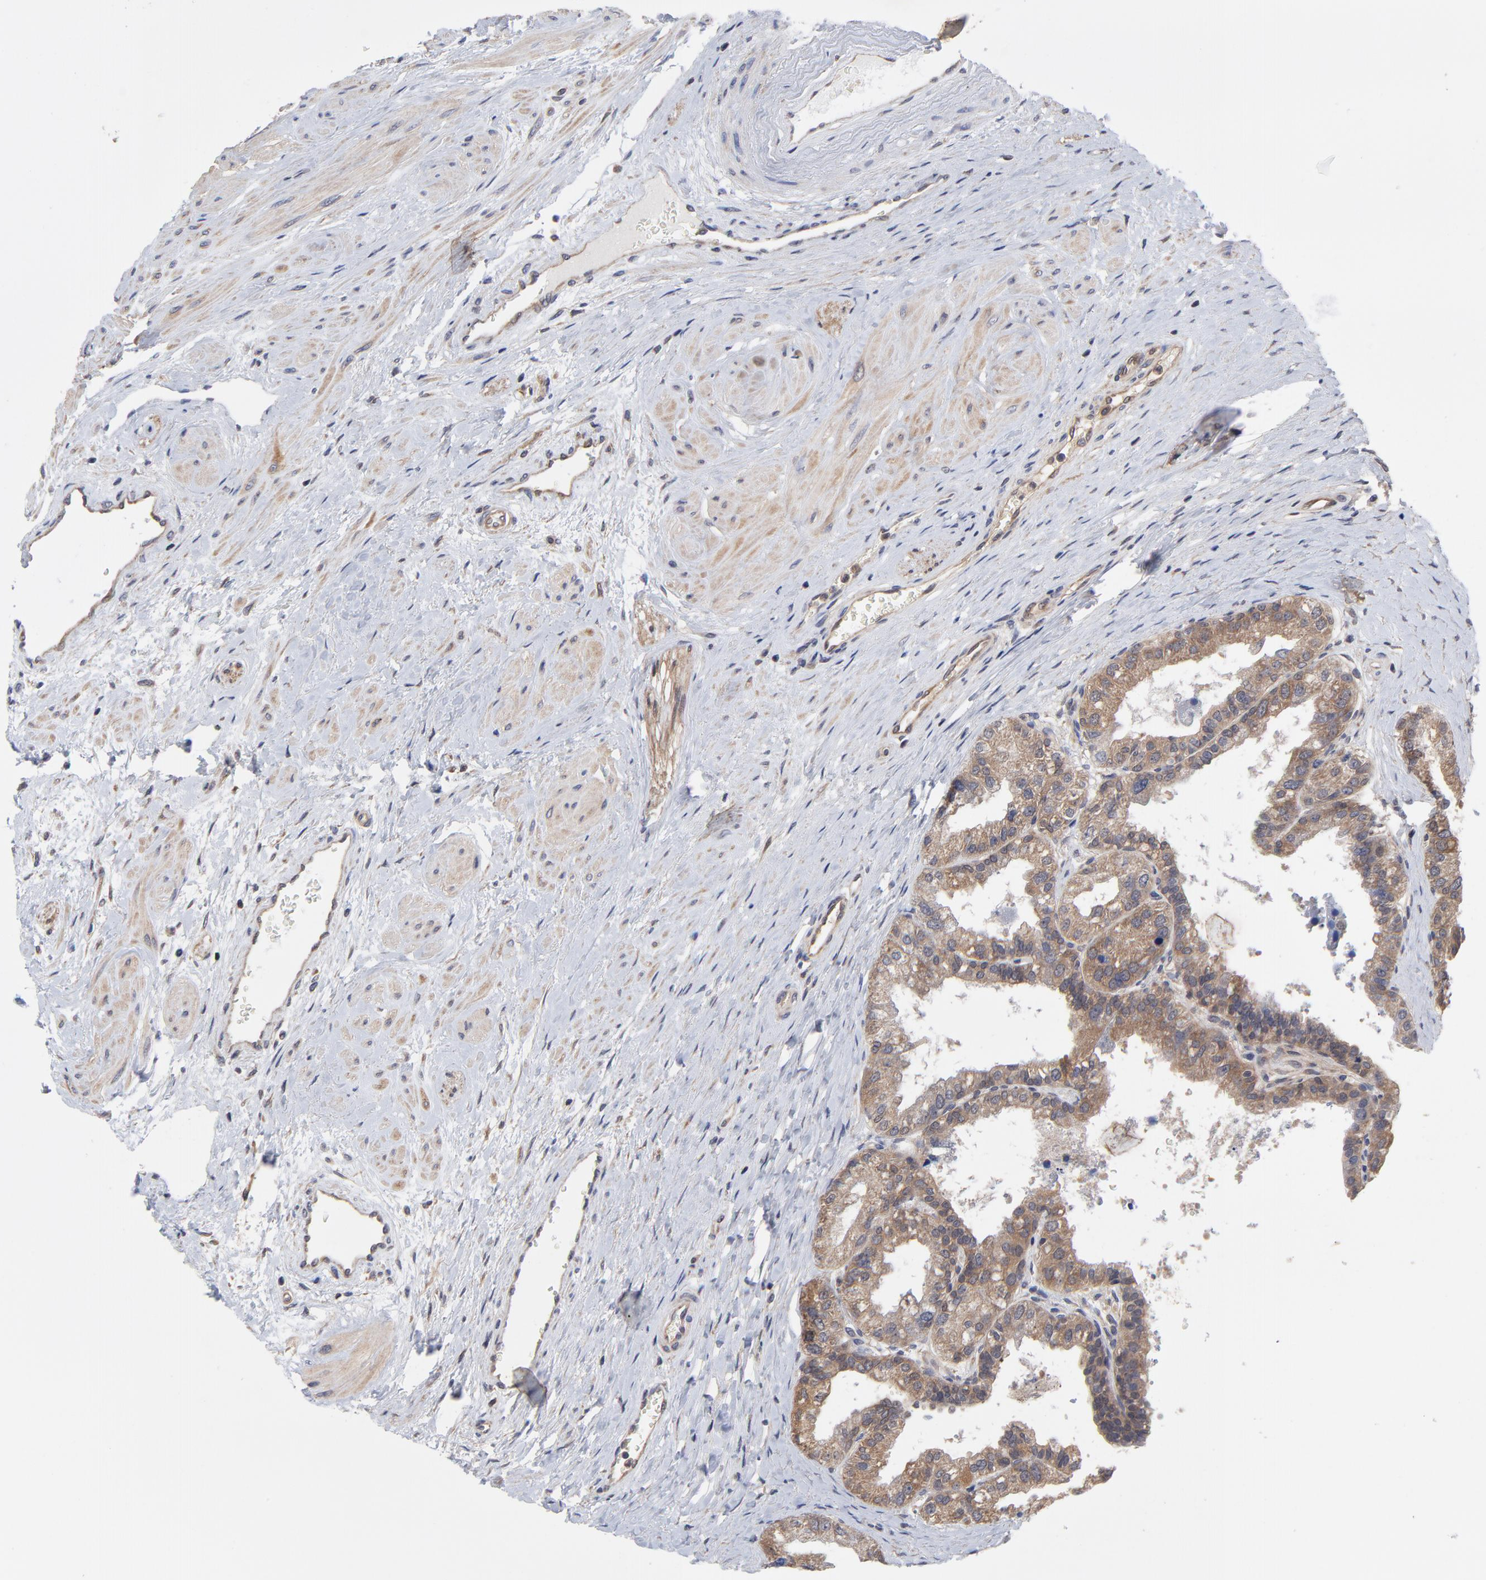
{"staining": {"intensity": "weak", "quantity": ">75%", "location": "cytoplasmic/membranous"}, "tissue": "prostate", "cell_type": "Glandular cells", "image_type": "normal", "snomed": [{"axis": "morphology", "description": "Normal tissue, NOS"}, {"axis": "topography", "description": "Prostate"}], "caption": "Glandular cells exhibit low levels of weak cytoplasmic/membranous staining in about >75% of cells in normal prostate.", "gene": "PCMT1", "patient": {"sex": "male", "age": 60}}